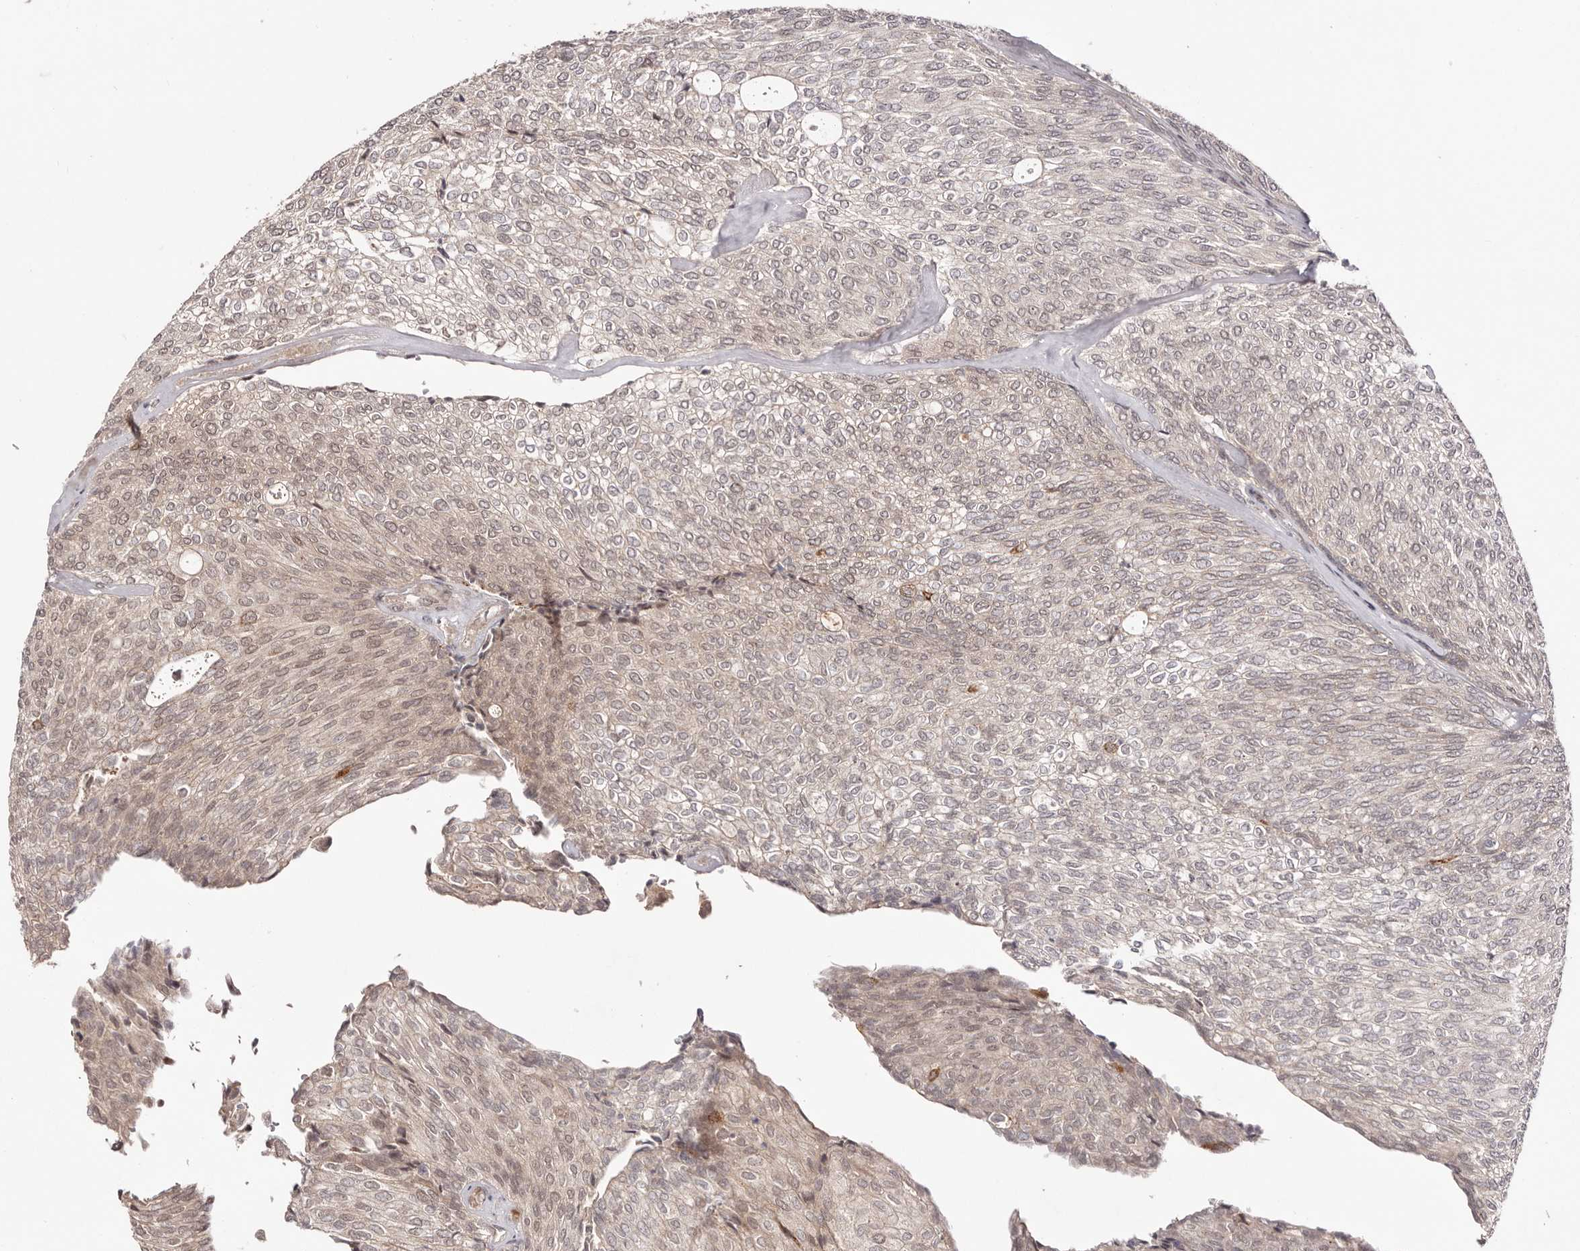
{"staining": {"intensity": "weak", "quantity": "25%-75%", "location": "cytoplasmic/membranous,nuclear"}, "tissue": "urothelial cancer", "cell_type": "Tumor cells", "image_type": "cancer", "snomed": [{"axis": "morphology", "description": "Urothelial carcinoma, Low grade"}, {"axis": "topography", "description": "Urinary bladder"}], "caption": "Weak cytoplasmic/membranous and nuclear staining is seen in about 25%-75% of tumor cells in low-grade urothelial carcinoma.", "gene": "EGR3", "patient": {"sex": "female", "age": 79}}